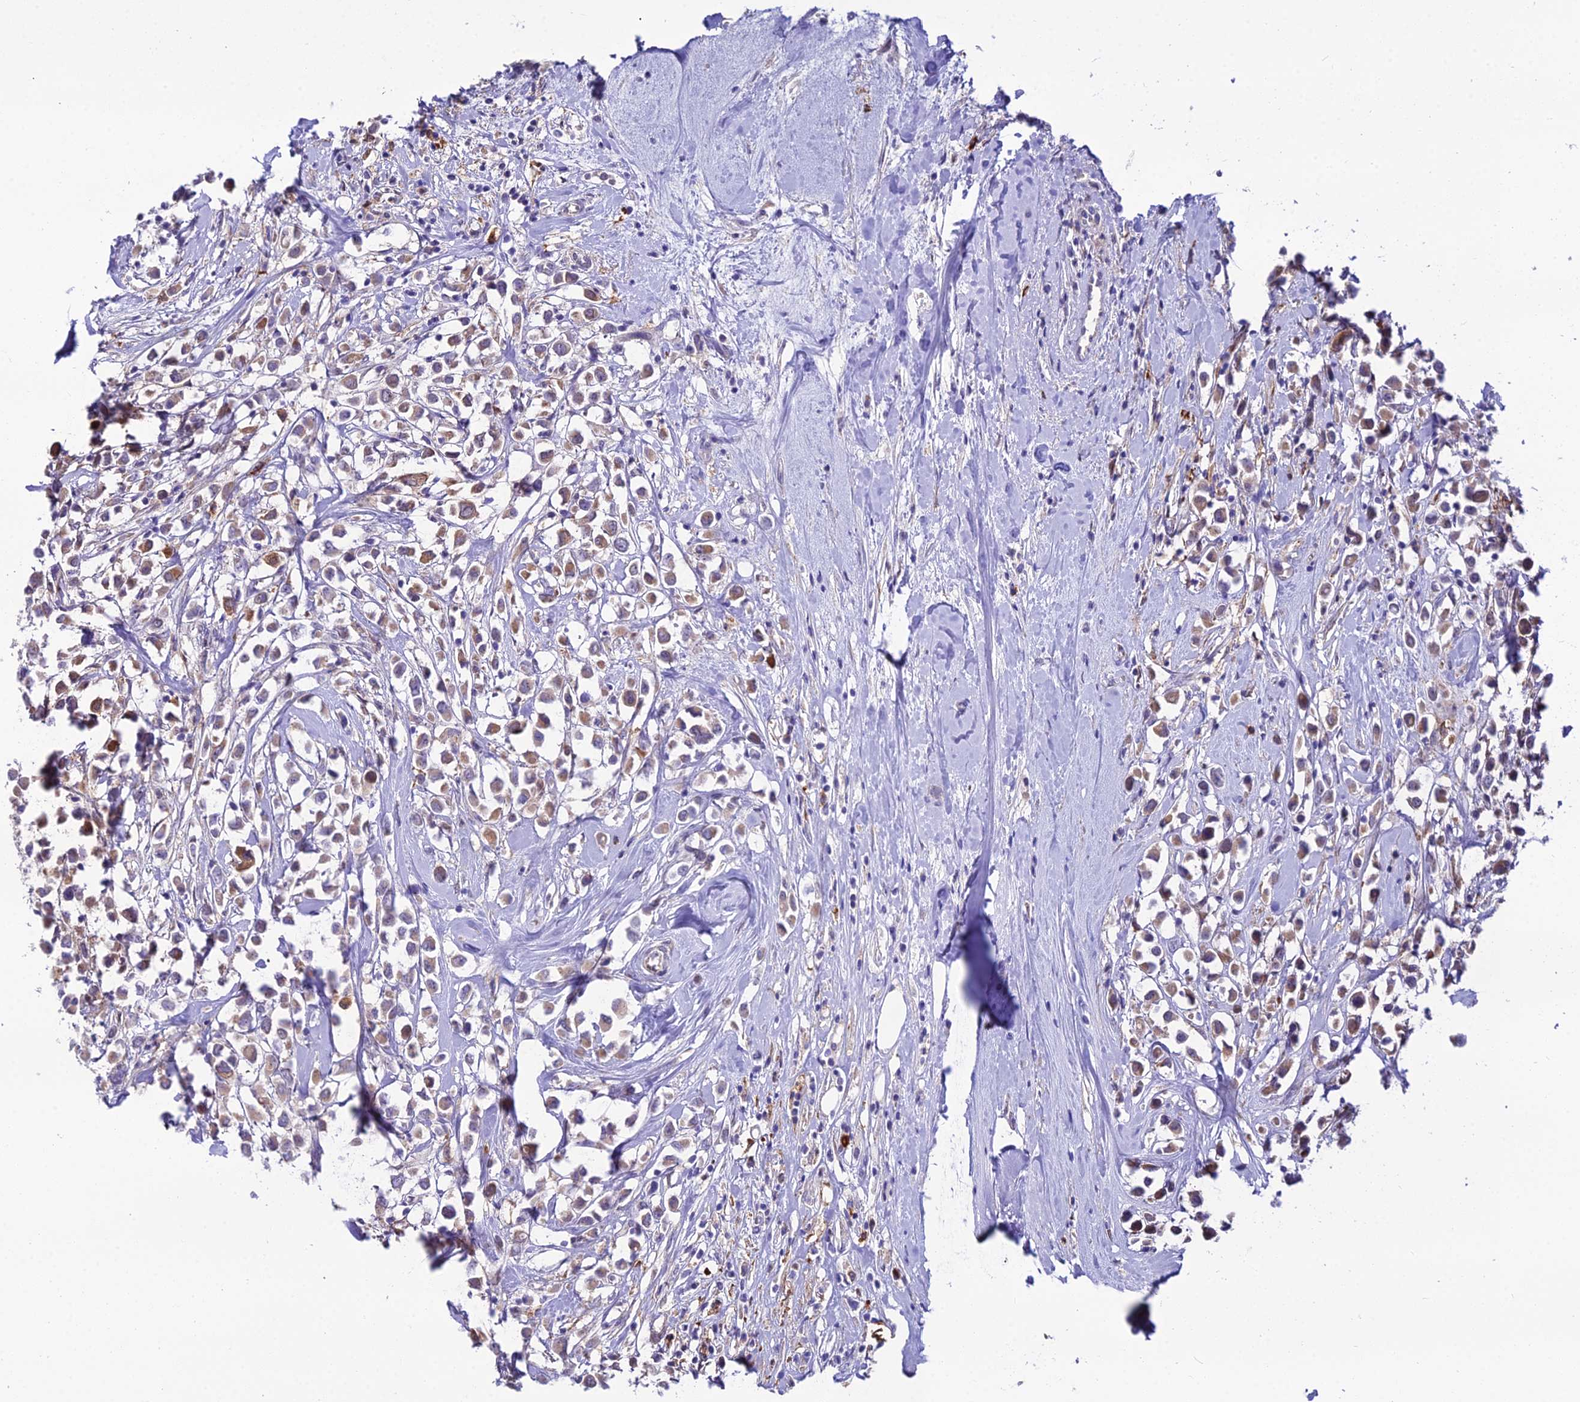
{"staining": {"intensity": "moderate", "quantity": "25%-75%", "location": "cytoplasmic/membranous"}, "tissue": "breast cancer", "cell_type": "Tumor cells", "image_type": "cancer", "snomed": [{"axis": "morphology", "description": "Duct carcinoma"}, {"axis": "topography", "description": "Breast"}], "caption": "Protein expression analysis of breast cancer displays moderate cytoplasmic/membranous staining in approximately 25%-75% of tumor cells.", "gene": "MB21D2", "patient": {"sex": "female", "age": 87}}